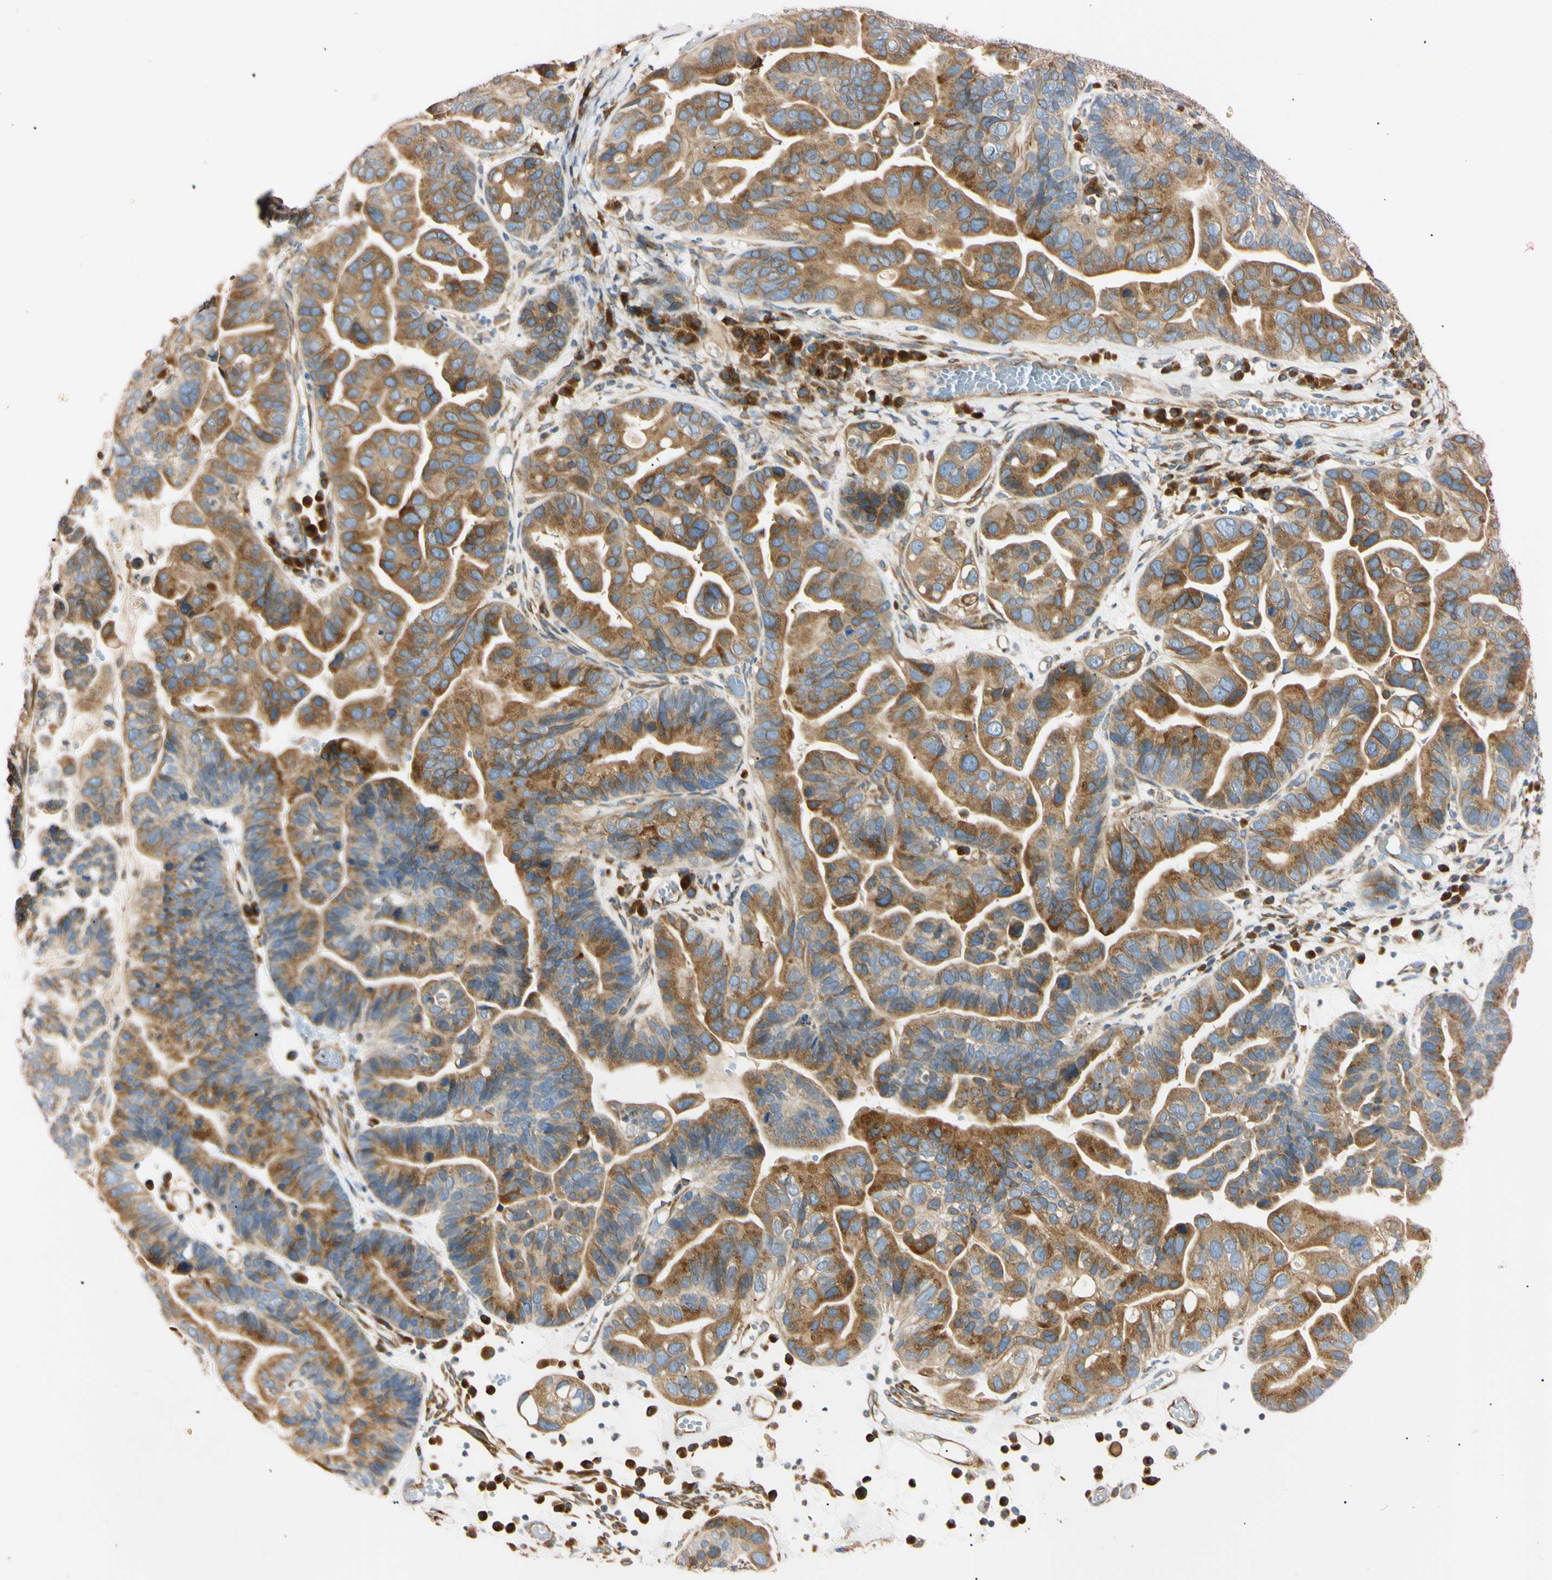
{"staining": {"intensity": "moderate", "quantity": ">75%", "location": "cytoplasmic/membranous"}, "tissue": "ovarian cancer", "cell_type": "Tumor cells", "image_type": "cancer", "snomed": [{"axis": "morphology", "description": "Cystadenocarcinoma, serous, NOS"}, {"axis": "topography", "description": "Ovary"}], "caption": "A high-resolution histopathology image shows immunohistochemistry (IHC) staining of ovarian cancer (serous cystadenocarcinoma), which exhibits moderate cytoplasmic/membranous expression in about >75% of tumor cells.", "gene": "IER3IP1", "patient": {"sex": "female", "age": 56}}